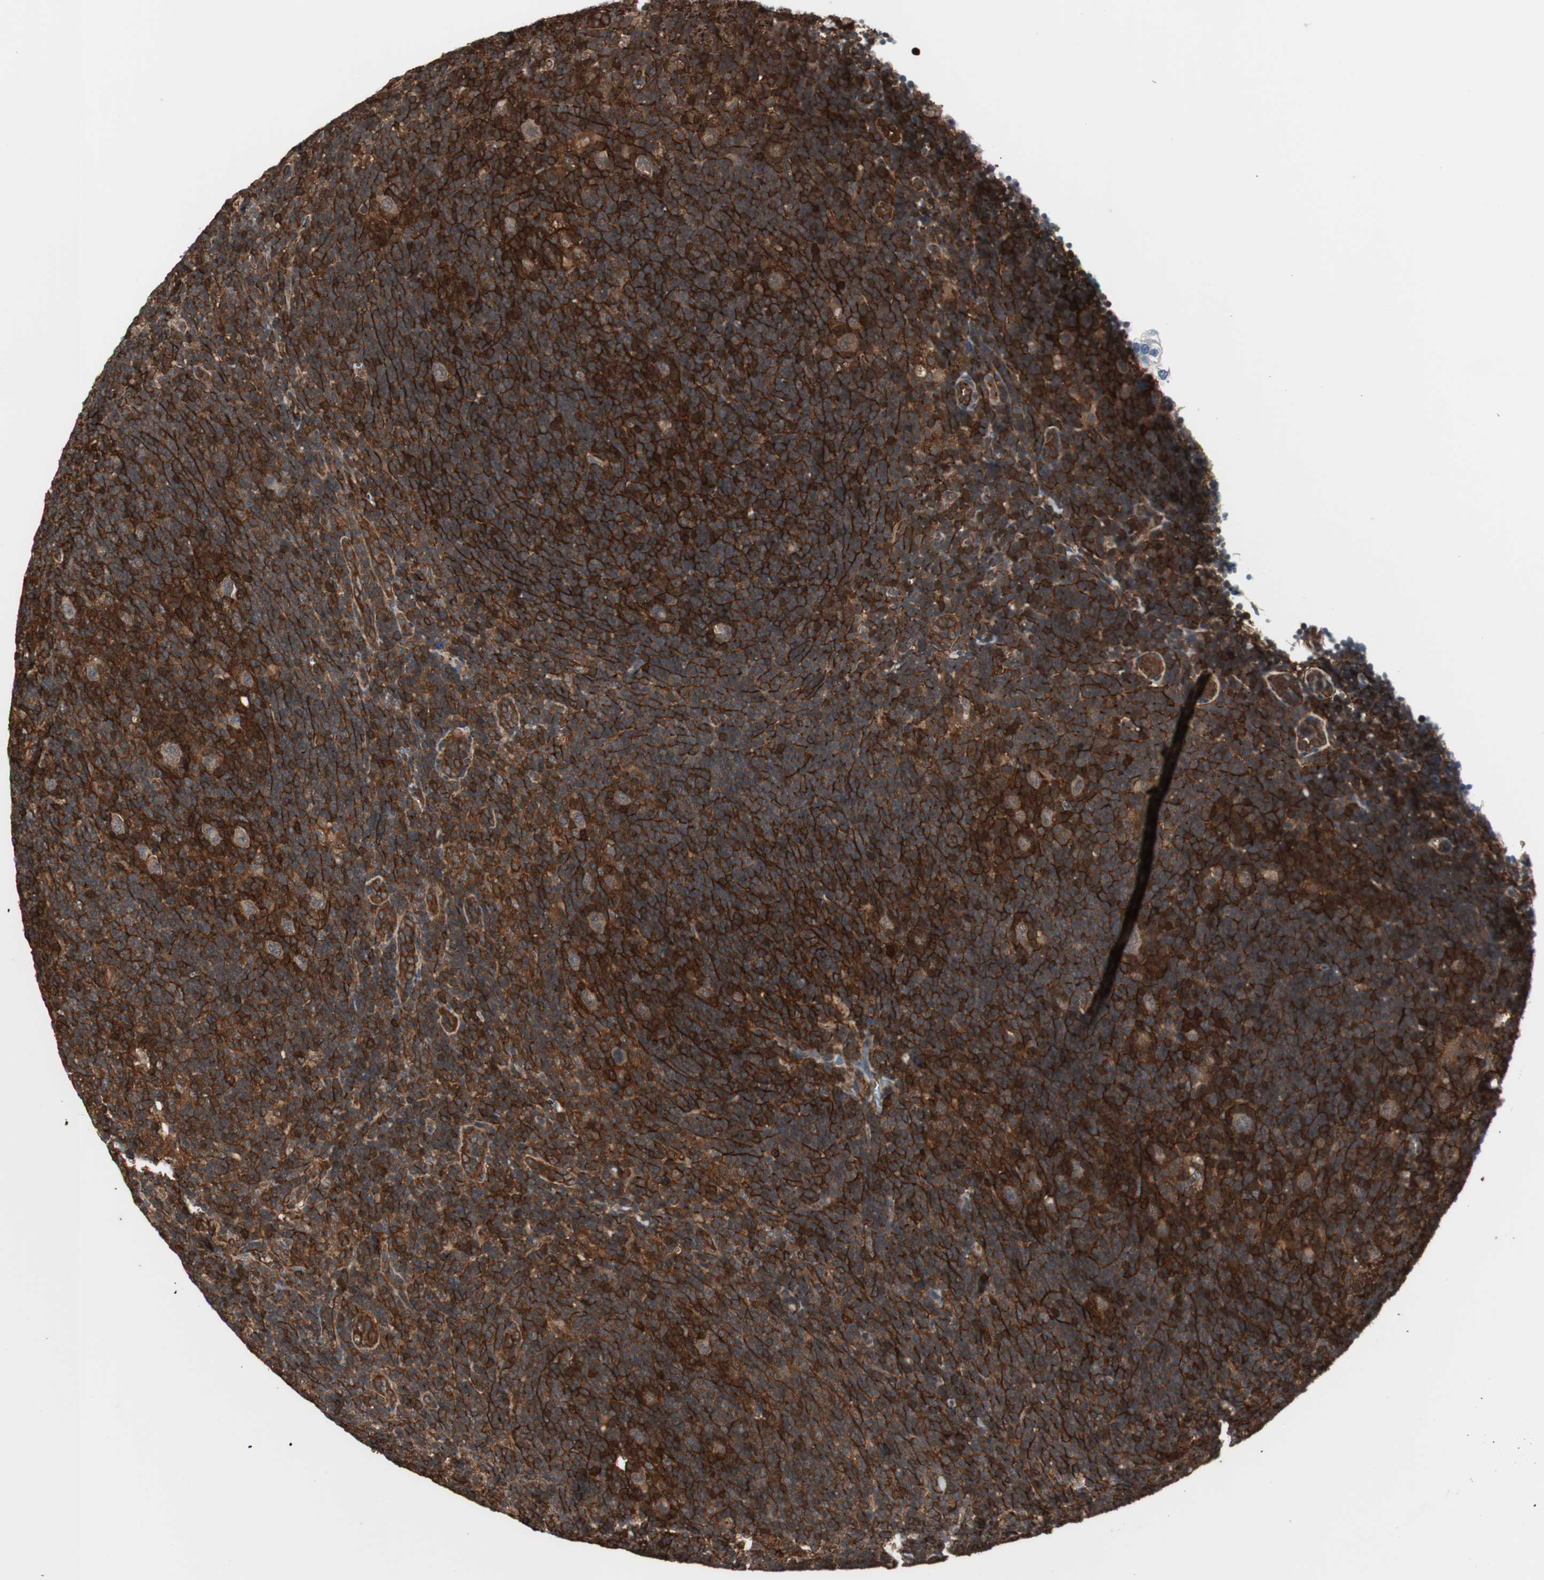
{"staining": {"intensity": "weak", "quantity": ">75%", "location": "cytoplasmic/membranous"}, "tissue": "lymphoma", "cell_type": "Tumor cells", "image_type": "cancer", "snomed": [{"axis": "morphology", "description": "Hodgkin's disease, NOS"}, {"axis": "topography", "description": "Lymph node"}], "caption": "This is an image of IHC staining of Hodgkin's disease, which shows weak staining in the cytoplasmic/membranous of tumor cells.", "gene": "PTPN11", "patient": {"sex": "female", "age": 57}}